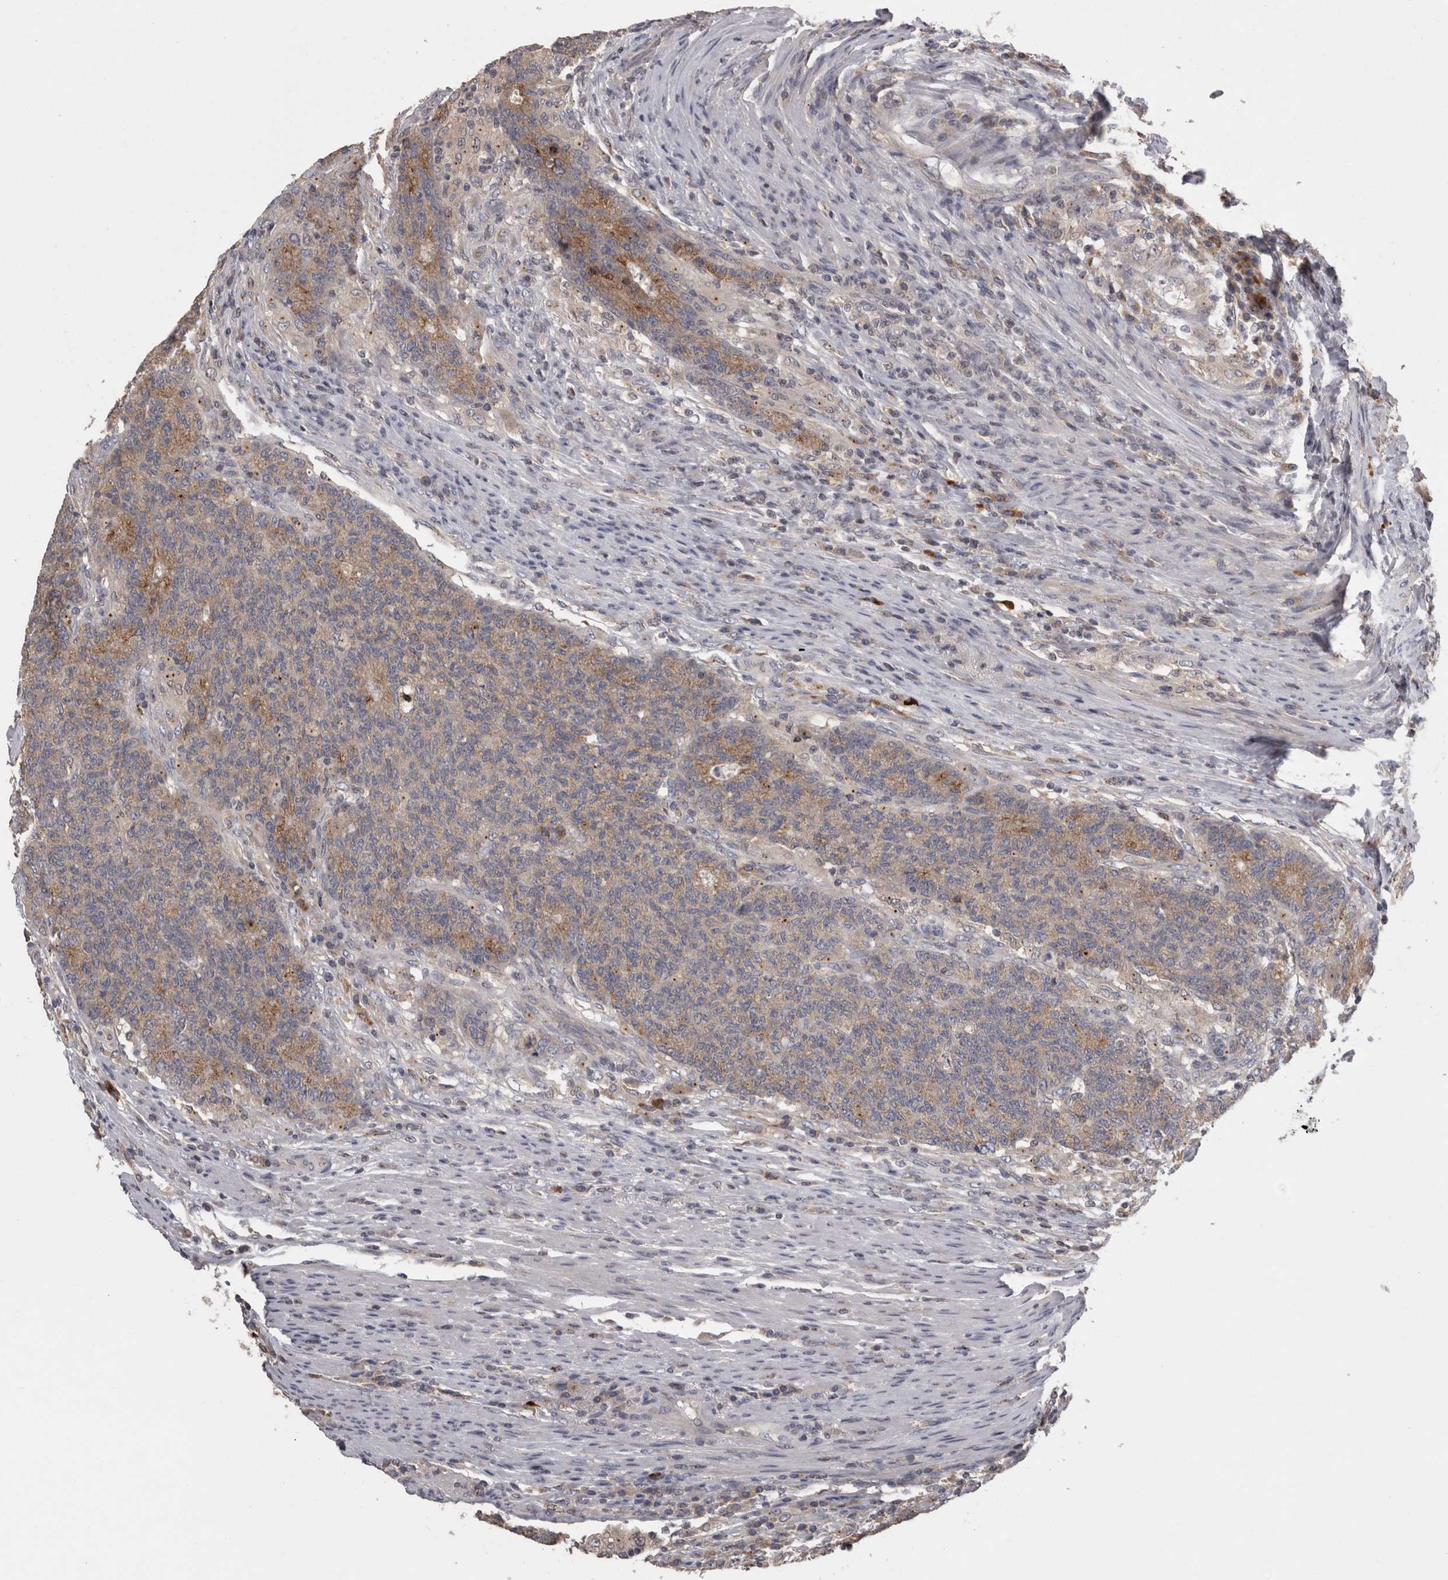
{"staining": {"intensity": "moderate", "quantity": ">75%", "location": "cytoplasmic/membranous"}, "tissue": "colorectal cancer", "cell_type": "Tumor cells", "image_type": "cancer", "snomed": [{"axis": "morphology", "description": "Normal tissue, NOS"}, {"axis": "morphology", "description": "Adenocarcinoma, NOS"}, {"axis": "topography", "description": "Colon"}], "caption": "A micrograph of colorectal adenocarcinoma stained for a protein displays moderate cytoplasmic/membranous brown staining in tumor cells.", "gene": "PCM1", "patient": {"sex": "female", "age": 75}}